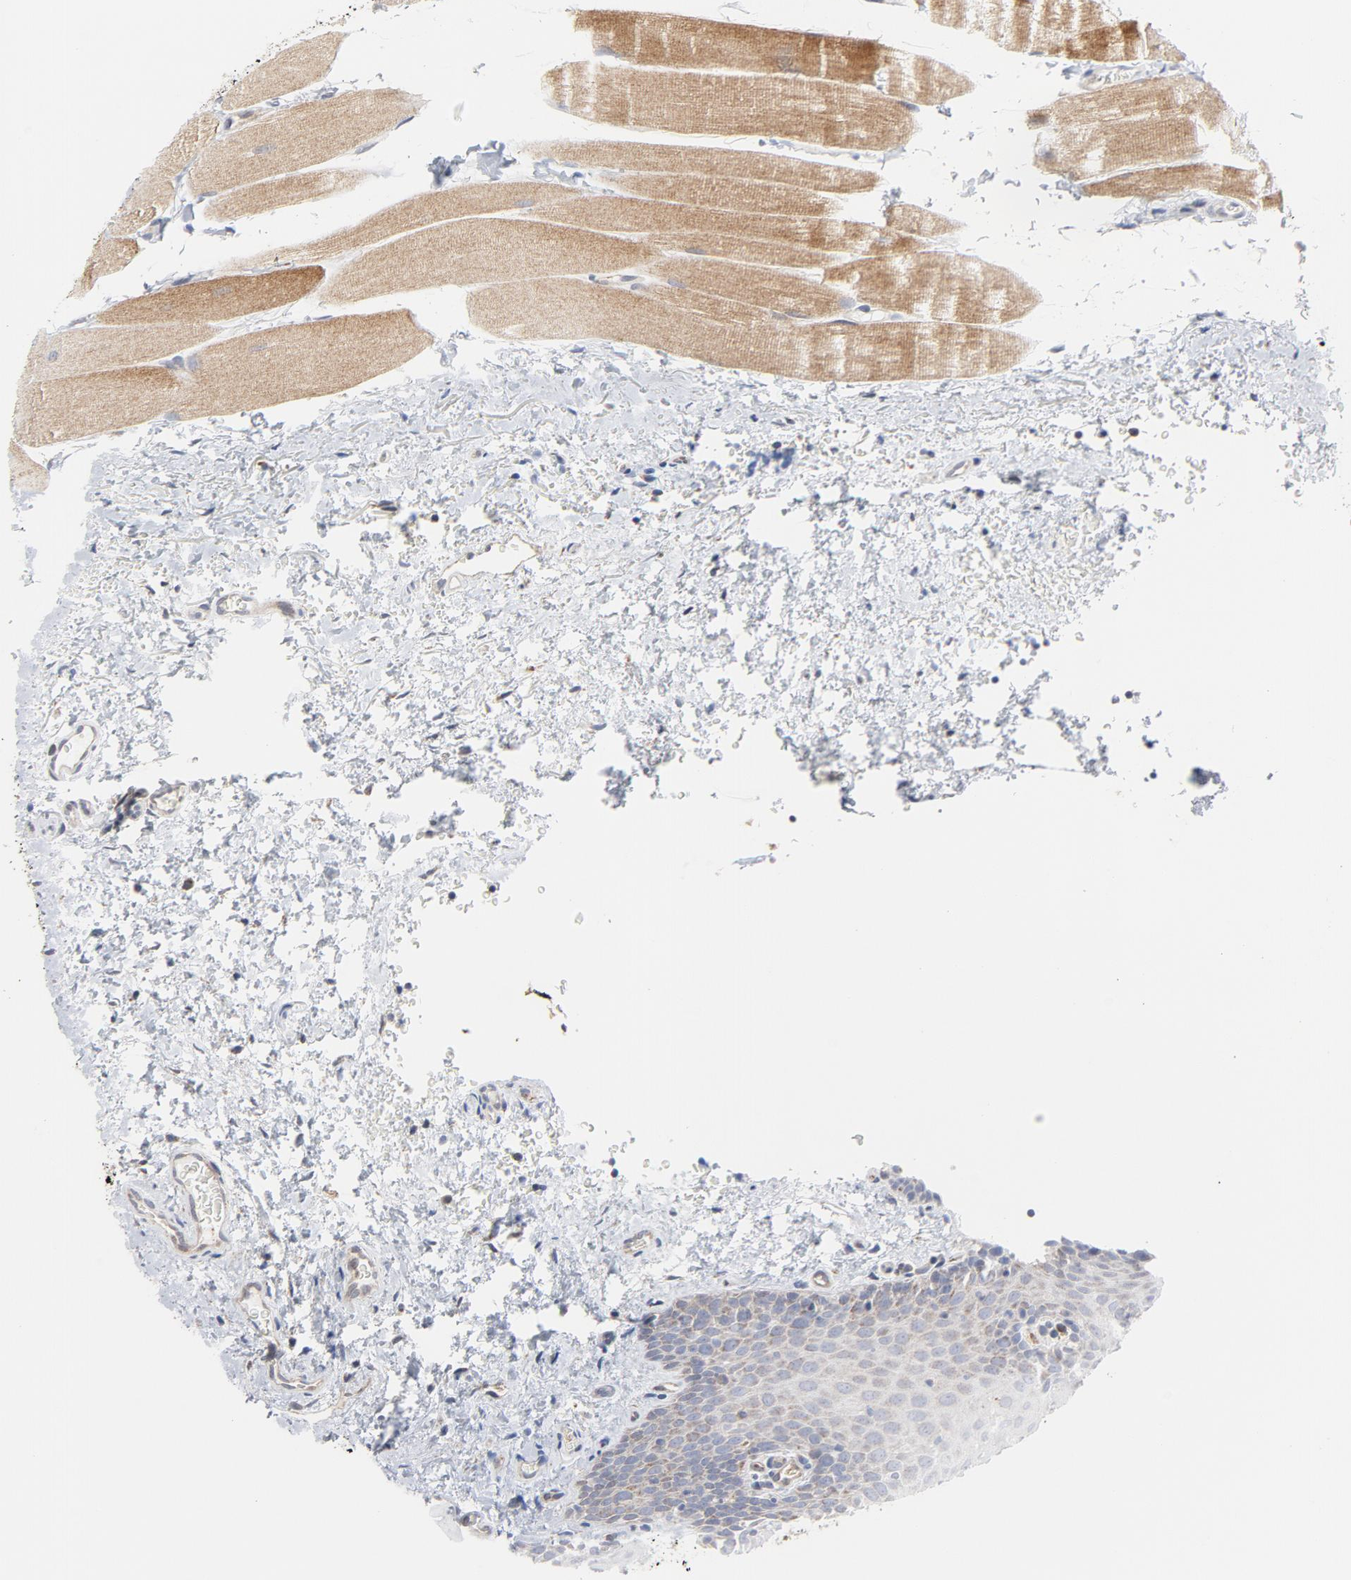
{"staining": {"intensity": "weak", "quantity": "<25%", "location": "cytoplasmic/membranous"}, "tissue": "oral mucosa", "cell_type": "Squamous epithelial cells", "image_type": "normal", "snomed": [{"axis": "morphology", "description": "Normal tissue, NOS"}, {"axis": "topography", "description": "Oral tissue"}], "caption": "Immunohistochemistry (IHC) of benign oral mucosa shows no staining in squamous epithelial cells.", "gene": "RAPGEF4", "patient": {"sex": "male", "age": 20}}